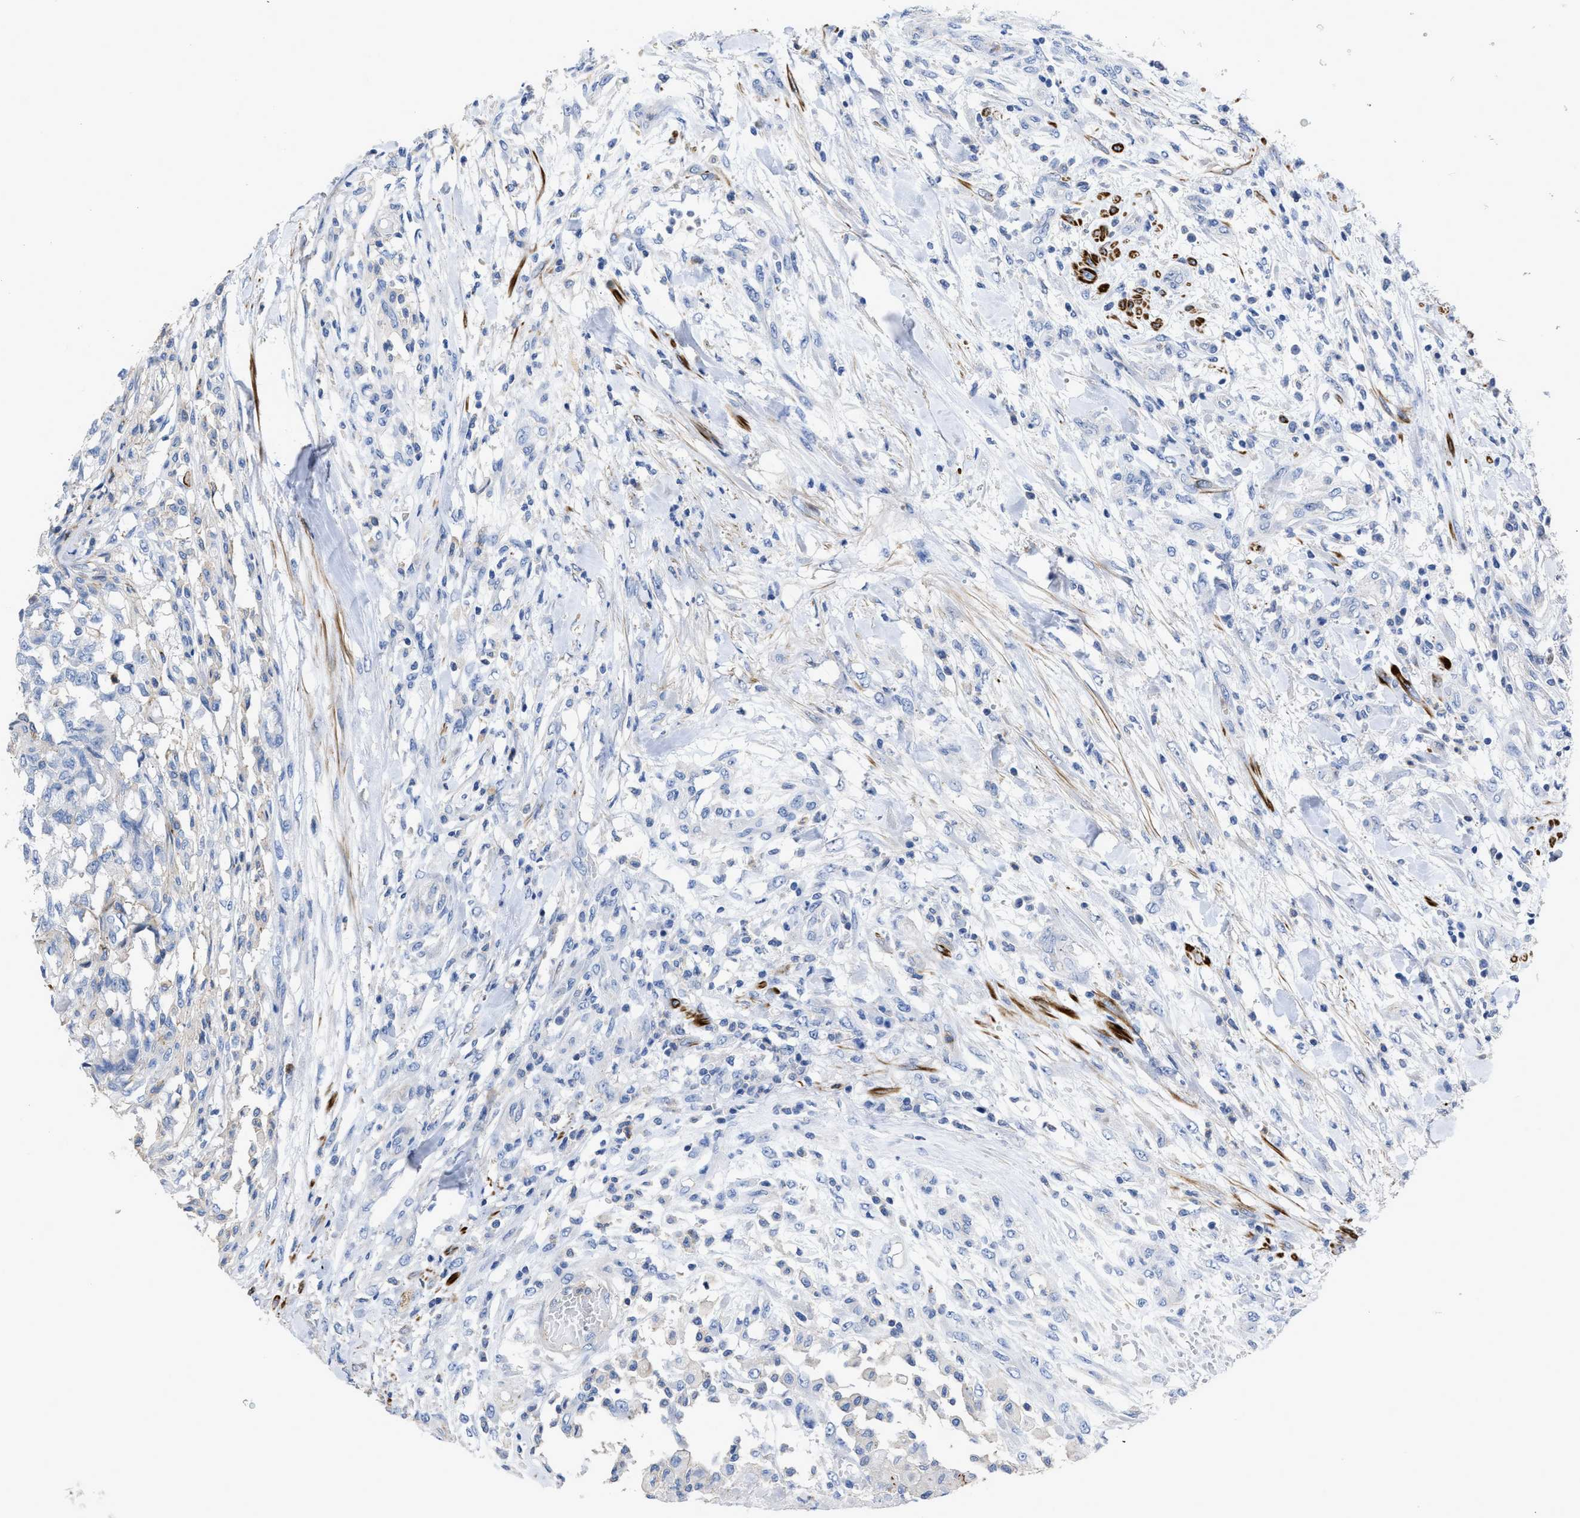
{"staining": {"intensity": "negative", "quantity": "none", "location": "none"}, "tissue": "testis cancer", "cell_type": "Tumor cells", "image_type": "cancer", "snomed": [{"axis": "morphology", "description": "Seminoma, NOS"}, {"axis": "topography", "description": "Testis"}], "caption": "DAB immunohistochemical staining of human testis seminoma shows no significant positivity in tumor cells. Brightfield microscopy of immunohistochemistry (IHC) stained with DAB (brown) and hematoxylin (blue), captured at high magnification.", "gene": "PRMT2", "patient": {"sex": "male", "age": 59}}